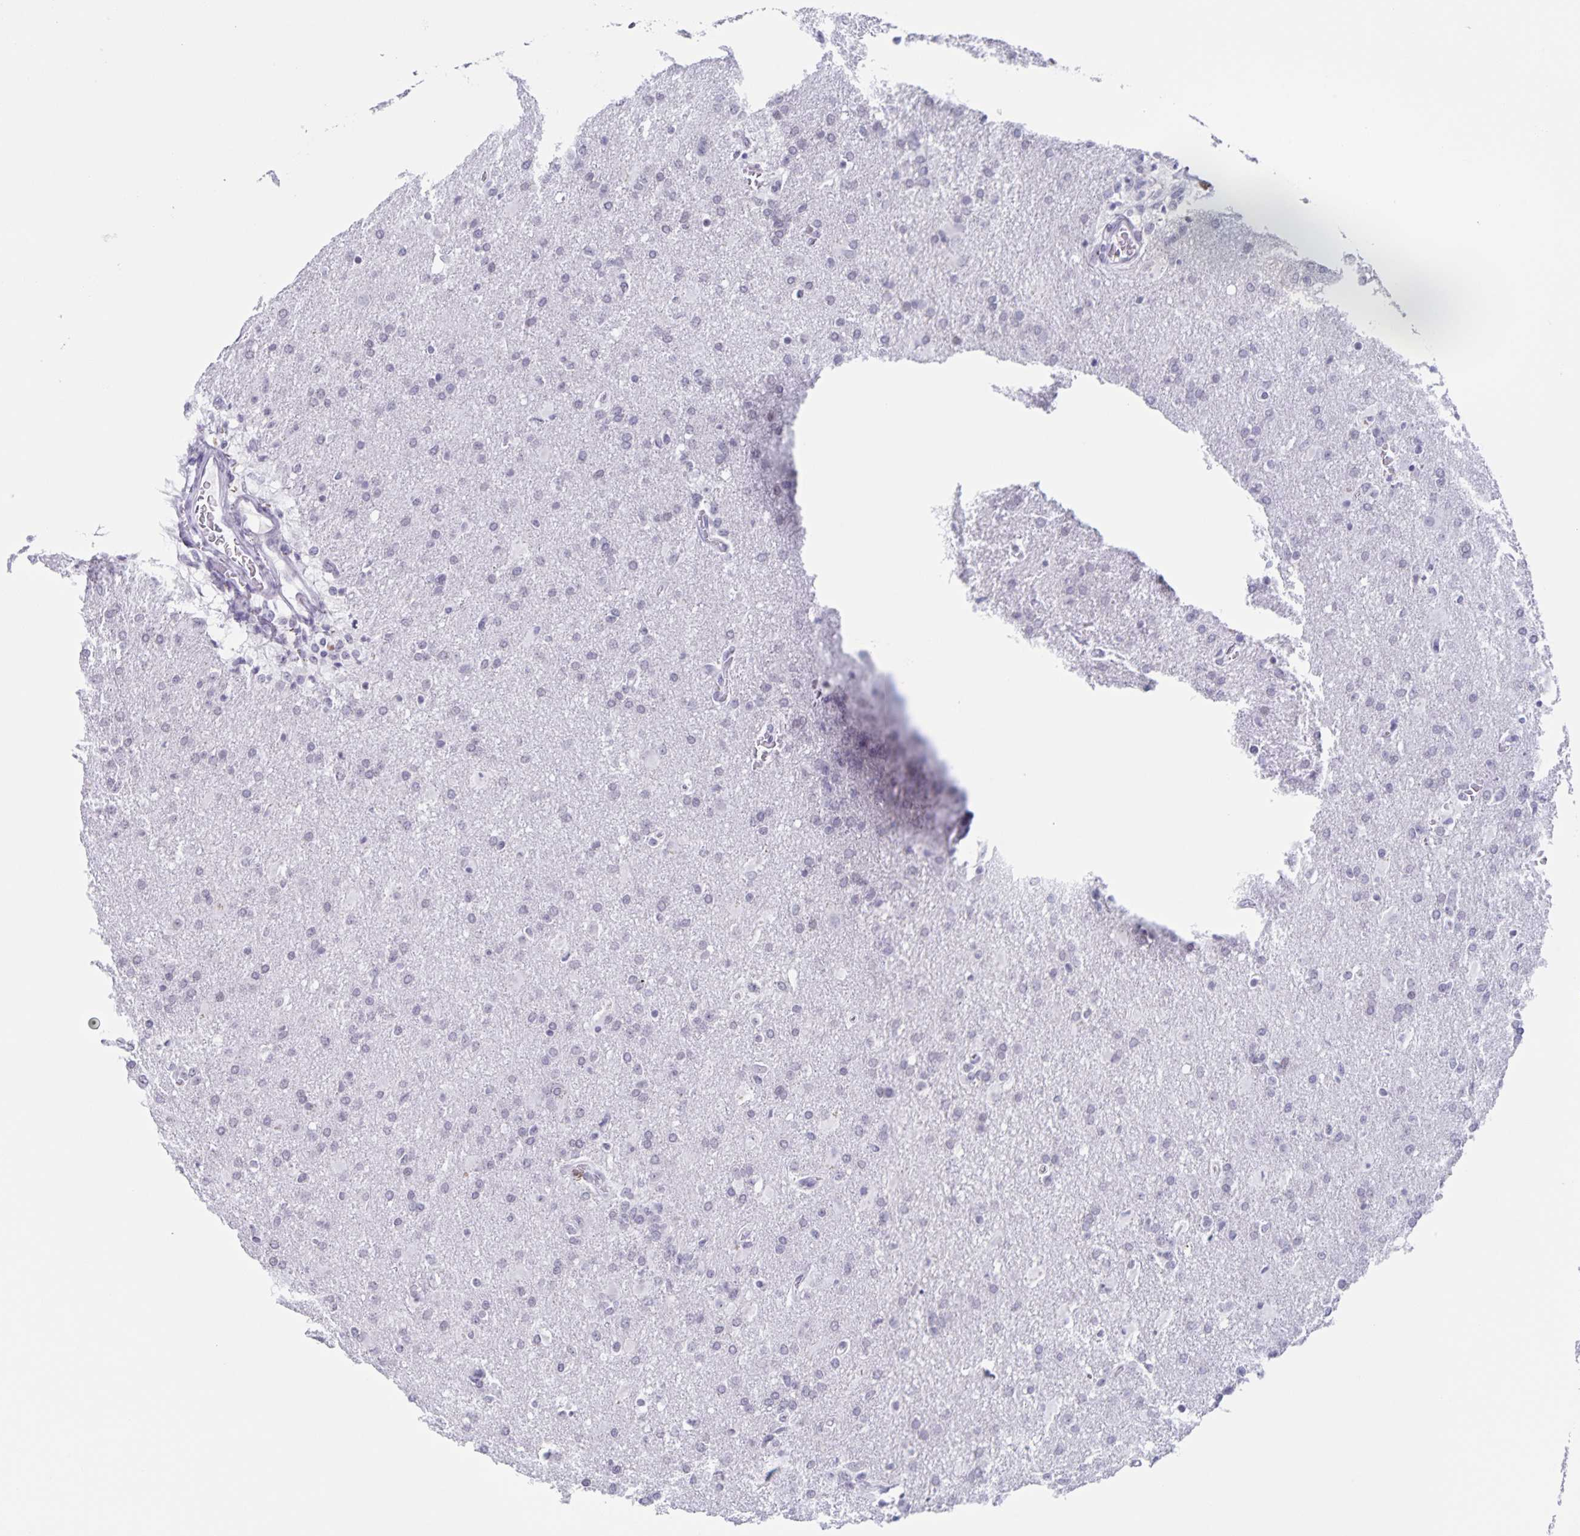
{"staining": {"intensity": "negative", "quantity": "none", "location": "none"}, "tissue": "glioma", "cell_type": "Tumor cells", "image_type": "cancer", "snomed": [{"axis": "morphology", "description": "Glioma, malignant, High grade"}, {"axis": "topography", "description": "Brain"}], "caption": "An IHC micrograph of glioma is shown. There is no staining in tumor cells of glioma.", "gene": "LCE6A", "patient": {"sex": "male", "age": 68}}